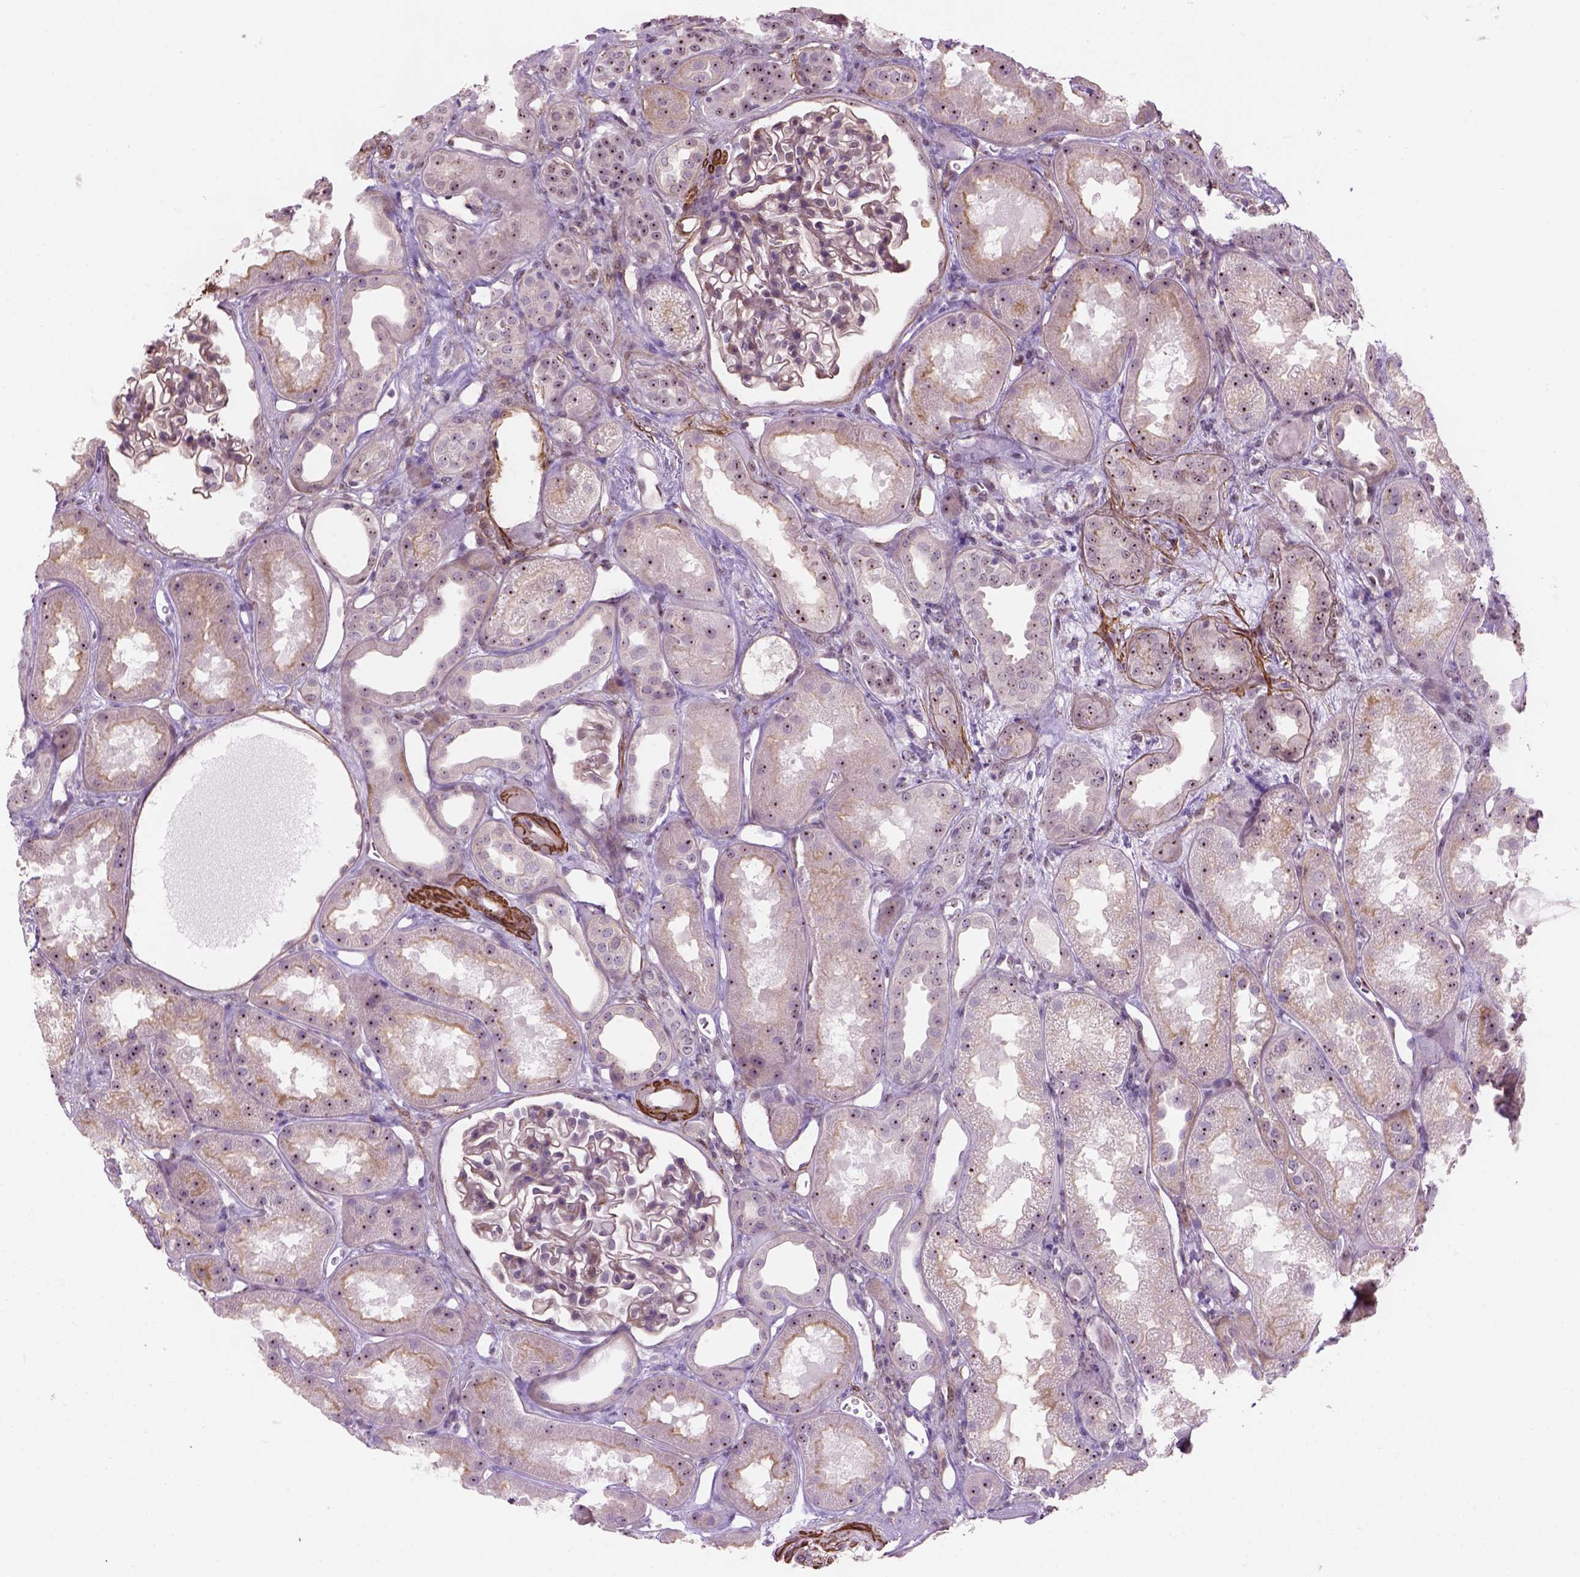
{"staining": {"intensity": "moderate", "quantity": "25%-75%", "location": "cytoplasmic/membranous"}, "tissue": "kidney", "cell_type": "Cells in glomeruli", "image_type": "normal", "snomed": [{"axis": "morphology", "description": "Normal tissue, NOS"}, {"axis": "topography", "description": "Kidney"}], "caption": "Human kidney stained with a protein marker demonstrates moderate staining in cells in glomeruli.", "gene": "RRS1", "patient": {"sex": "male", "age": 61}}